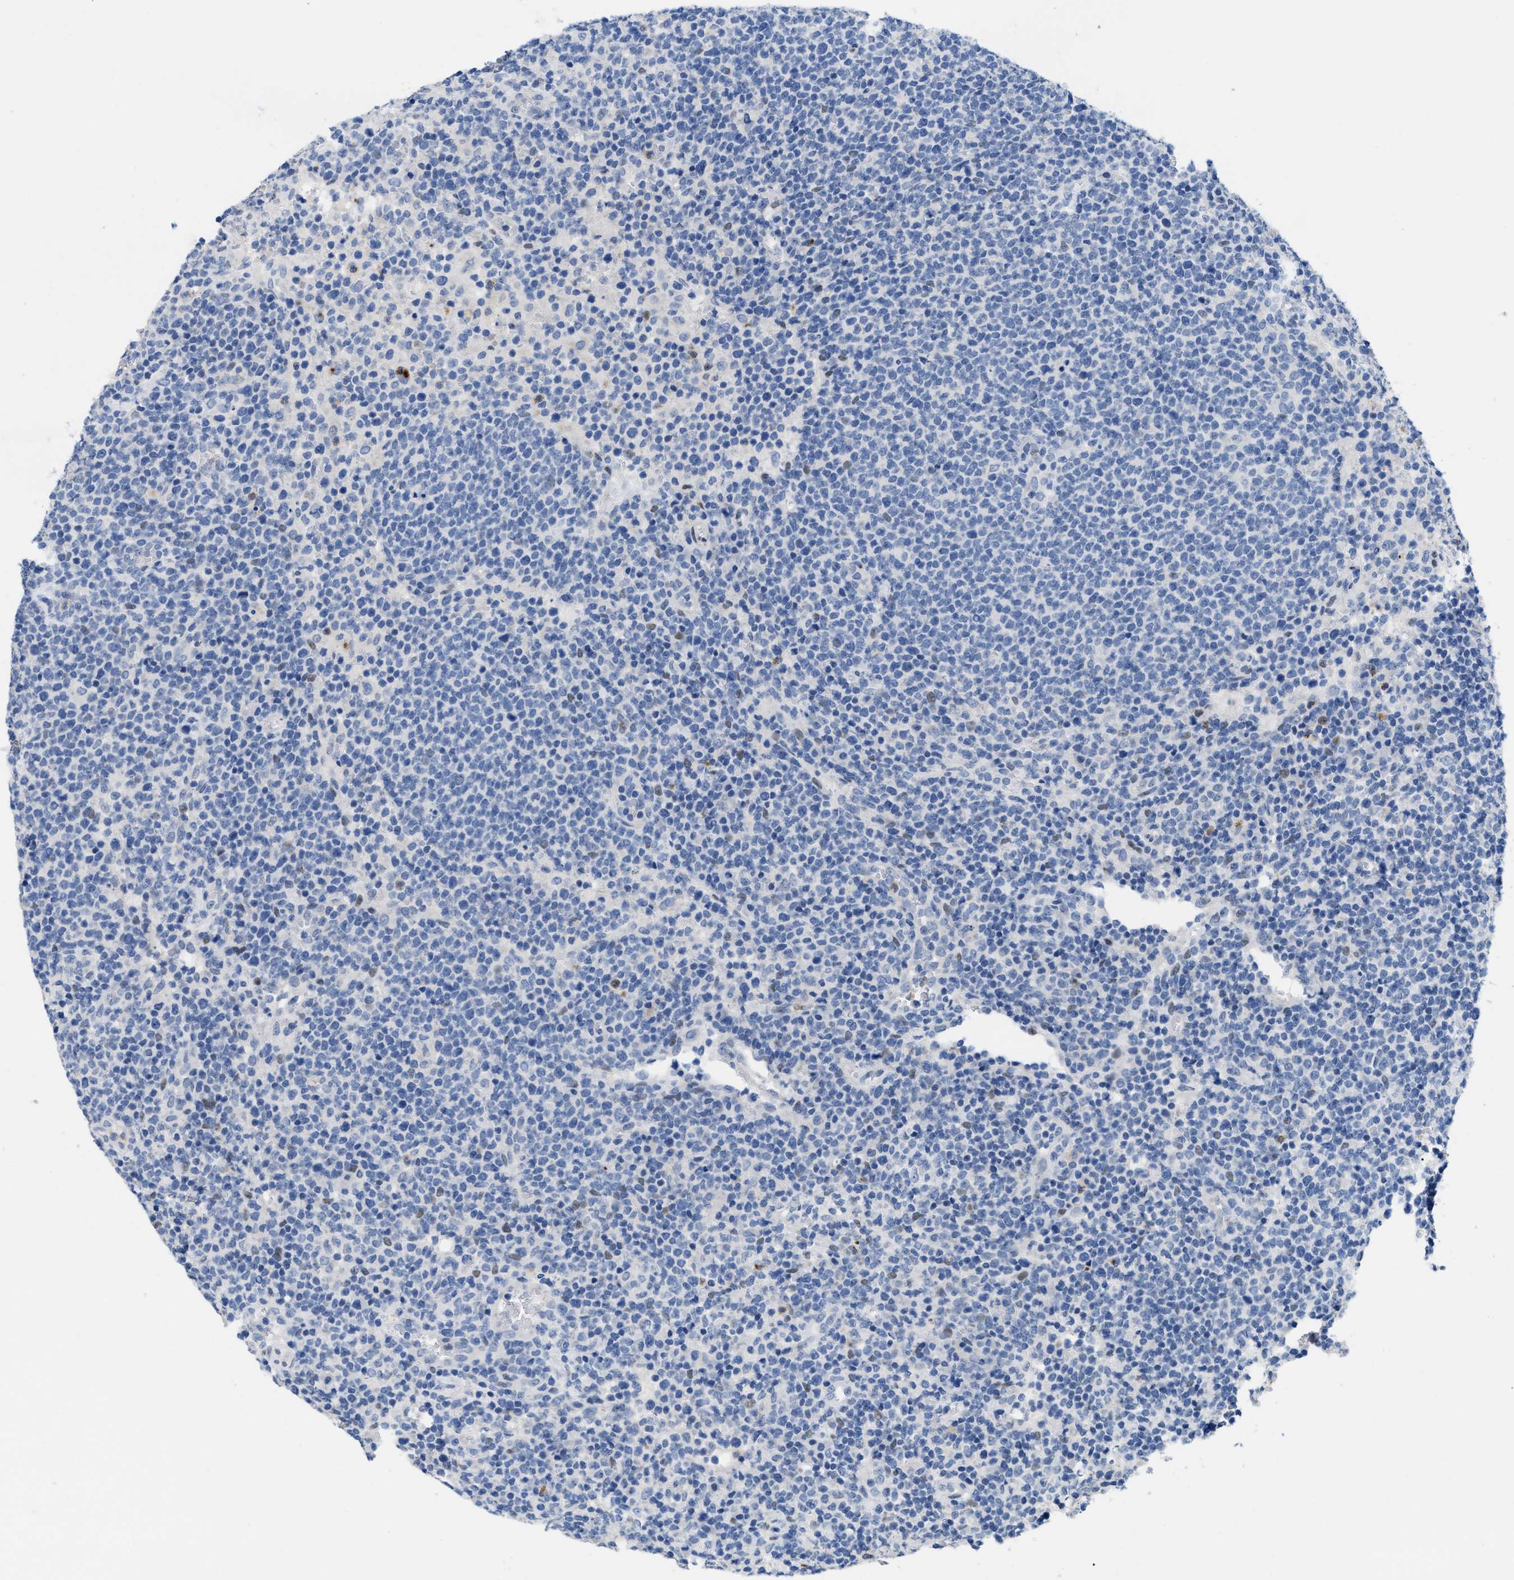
{"staining": {"intensity": "weak", "quantity": "<25%", "location": "nuclear"}, "tissue": "lymphoma", "cell_type": "Tumor cells", "image_type": "cancer", "snomed": [{"axis": "morphology", "description": "Malignant lymphoma, non-Hodgkin's type, High grade"}, {"axis": "topography", "description": "Lymph node"}], "caption": "Lymphoma was stained to show a protein in brown. There is no significant expression in tumor cells.", "gene": "NFIX", "patient": {"sex": "male", "age": 61}}